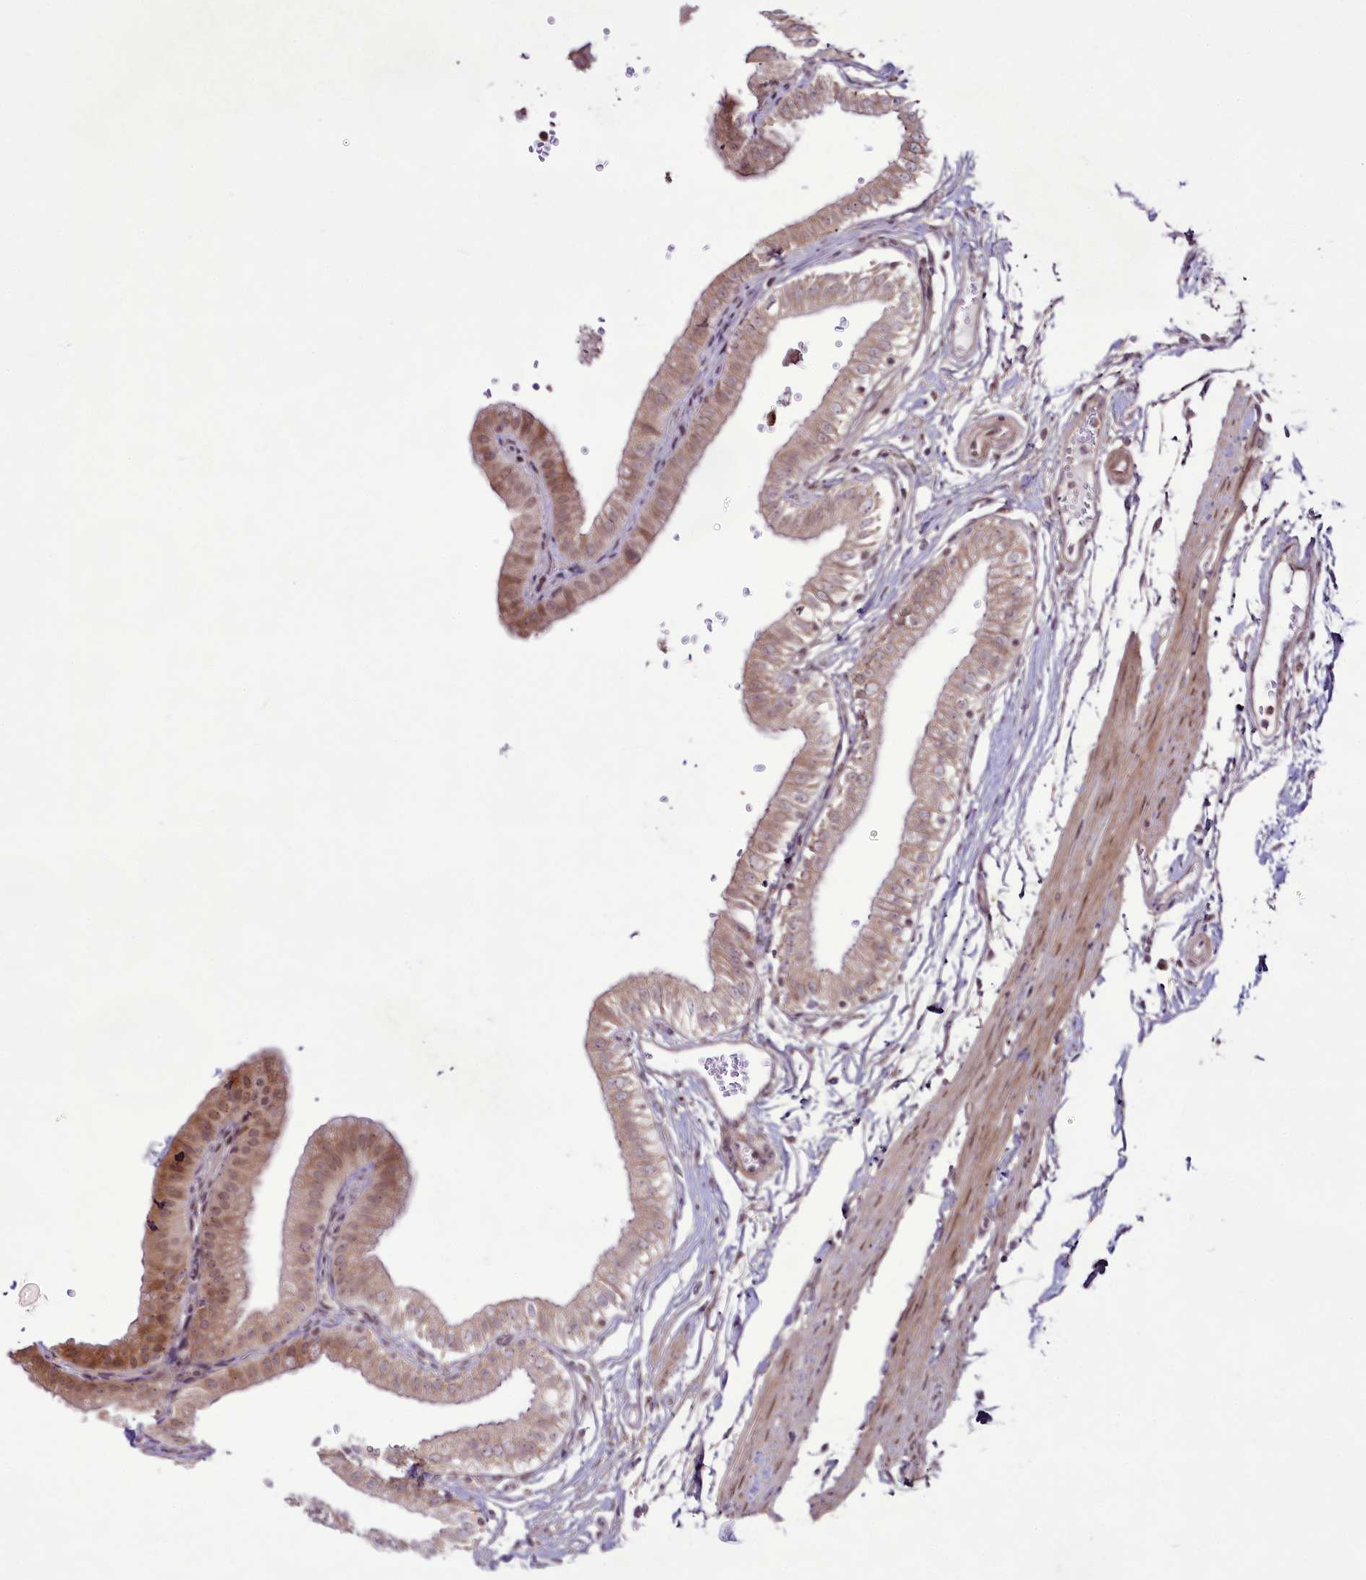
{"staining": {"intensity": "moderate", "quantity": "25%-75%", "location": "cytoplasmic/membranous,nuclear"}, "tissue": "gallbladder", "cell_type": "Glandular cells", "image_type": "normal", "snomed": [{"axis": "morphology", "description": "Normal tissue, NOS"}, {"axis": "topography", "description": "Gallbladder"}], "caption": "An immunohistochemistry (IHC) micrograph of benign tissue is shown. Protein staining in brown shows moderate cytoplasmic/membranous,nuclear positivity in gallbladder within glandular cells.", "gene": "RSBN1", "patient": {"sex": "female", "age": 61}}